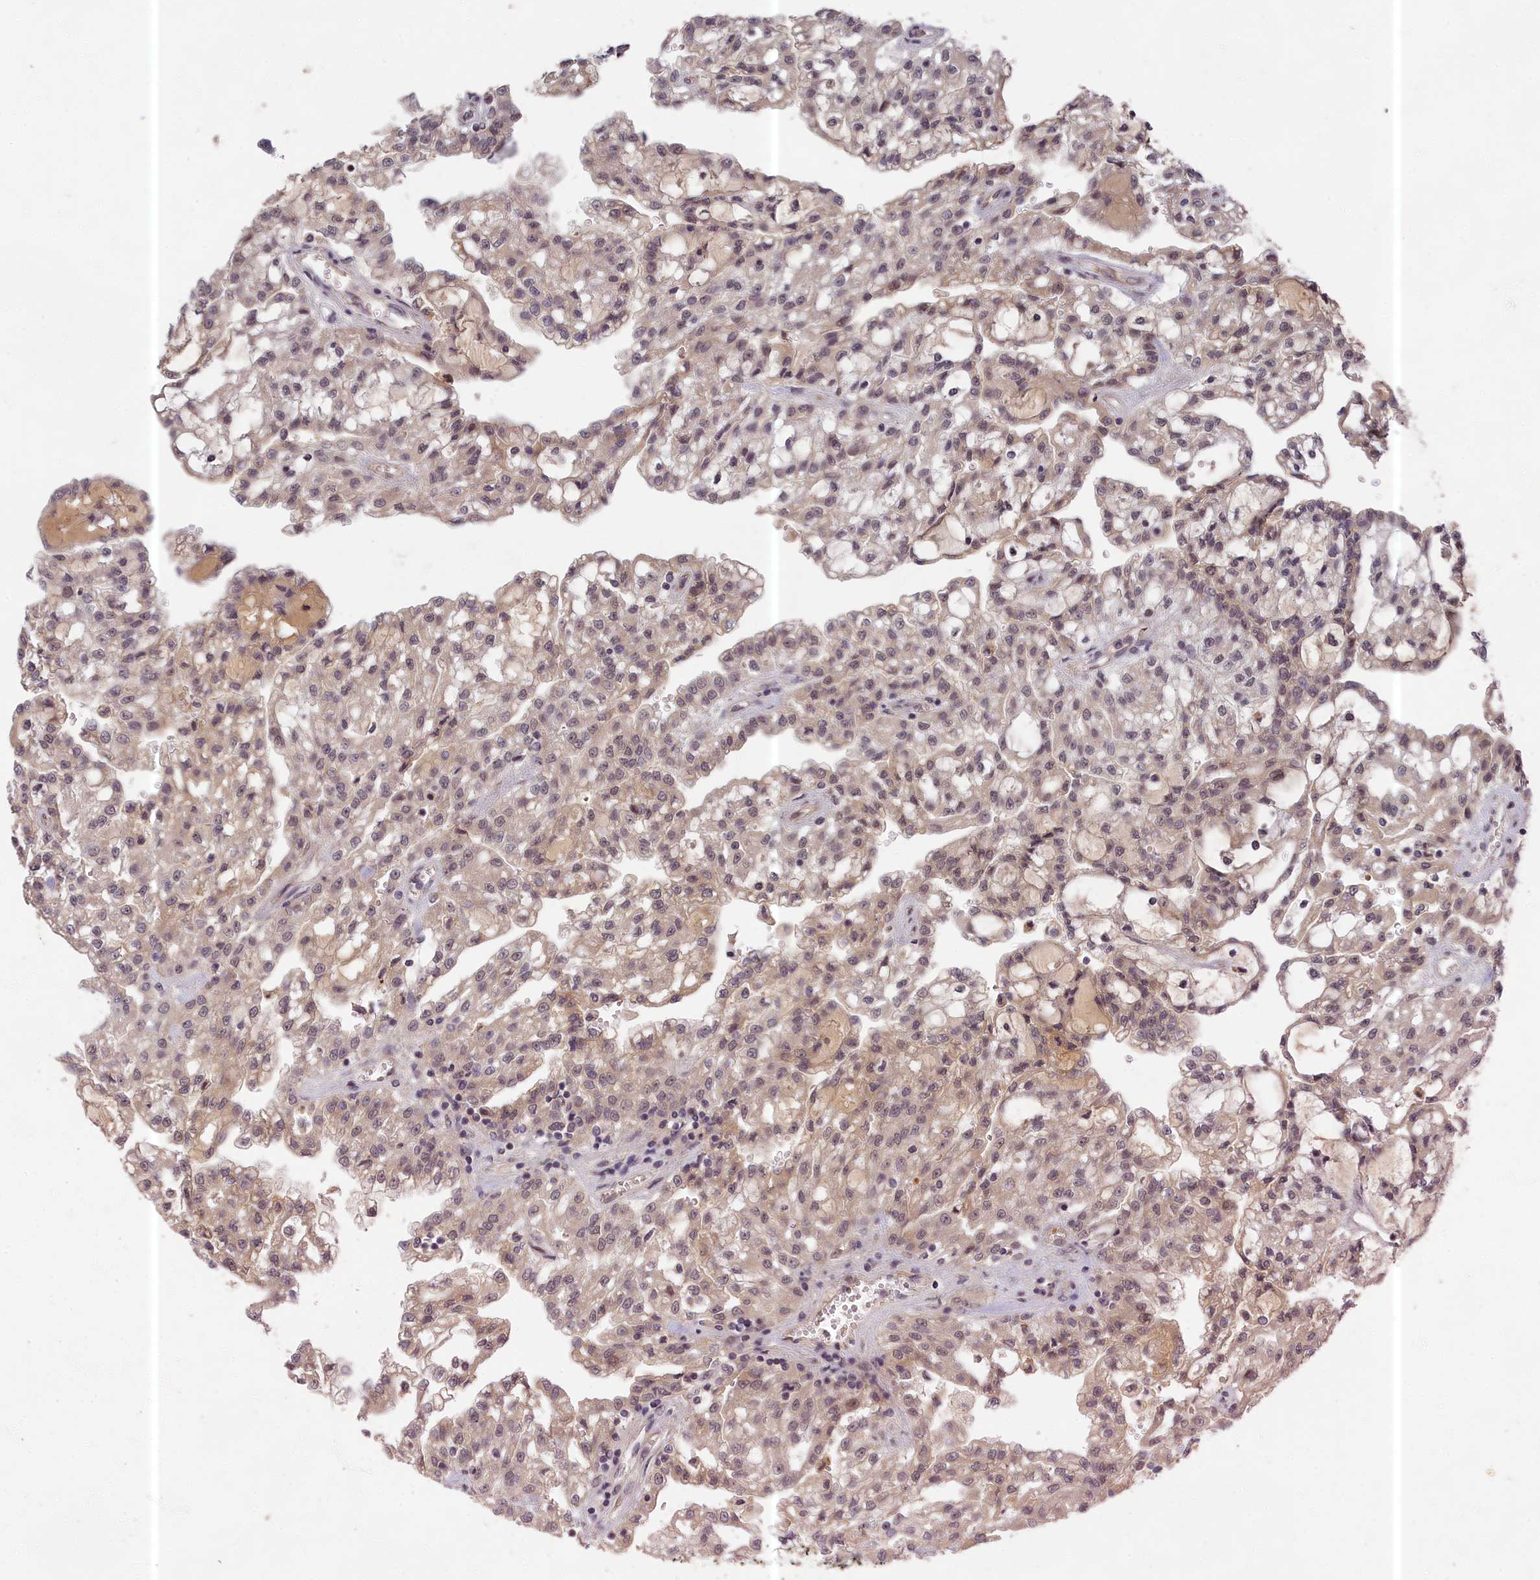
{"staining": {"intensity": "weak", "quantity": "<25%", "location": "cytoplasmic/membranous,nuclear"}, "tissue": "renal cancer", "cell_type": "Tumor cells", "image_type": "cancer", "snomed": [{"axis": "morphology", "description": "Adenocarcinoma, NOS"}, {"axis": "topography", "description": "Kidney"}], "caption": "Immunohistochemical staining of renal cancer (adenocarcinoma) displays no significant positivity in tumor cells. (Brightfield microscopy of DAB (3,3'-diaminobenzidine) immunohistochemistry (IHC) at high magnification).", "gene": "EARS2", "patient": {"sex": "male", "age": 63}}